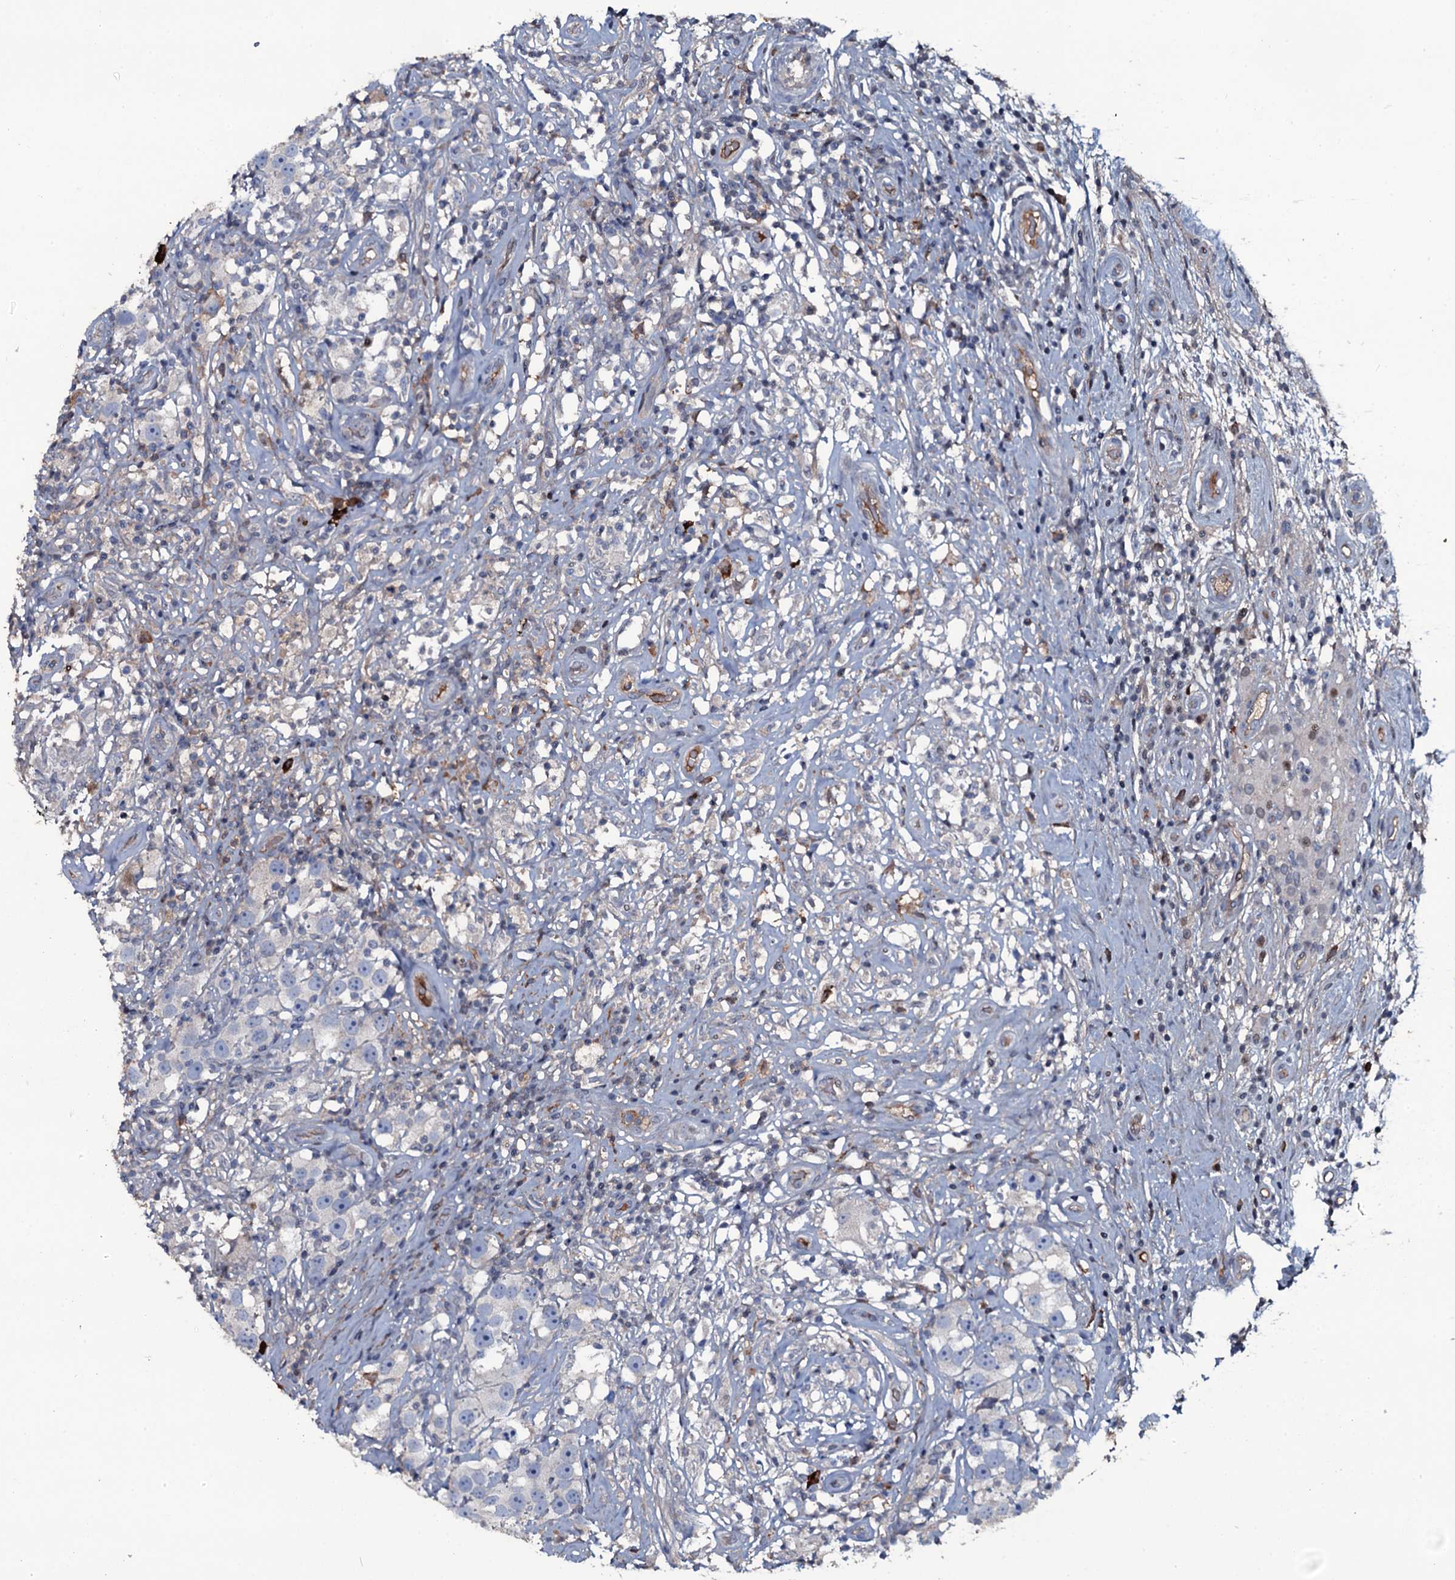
{"staining": {"intensity": "negative", "quantity": "none", "location": "none"}, "tissue": "testis cancer", "cell_type": "Tumor cells", "image_type": "cancer", "snomed": [{"axis": "morphology", "description": "Seminoma, NOS"}, {"axis": "topography", "description": "Testis"}], "caption": "Immunohistochemistry of seminoma (testis) shows no staining in tumor cells.", "gene": "LYG2", "patient": {"sex": "male", "age": 49}}